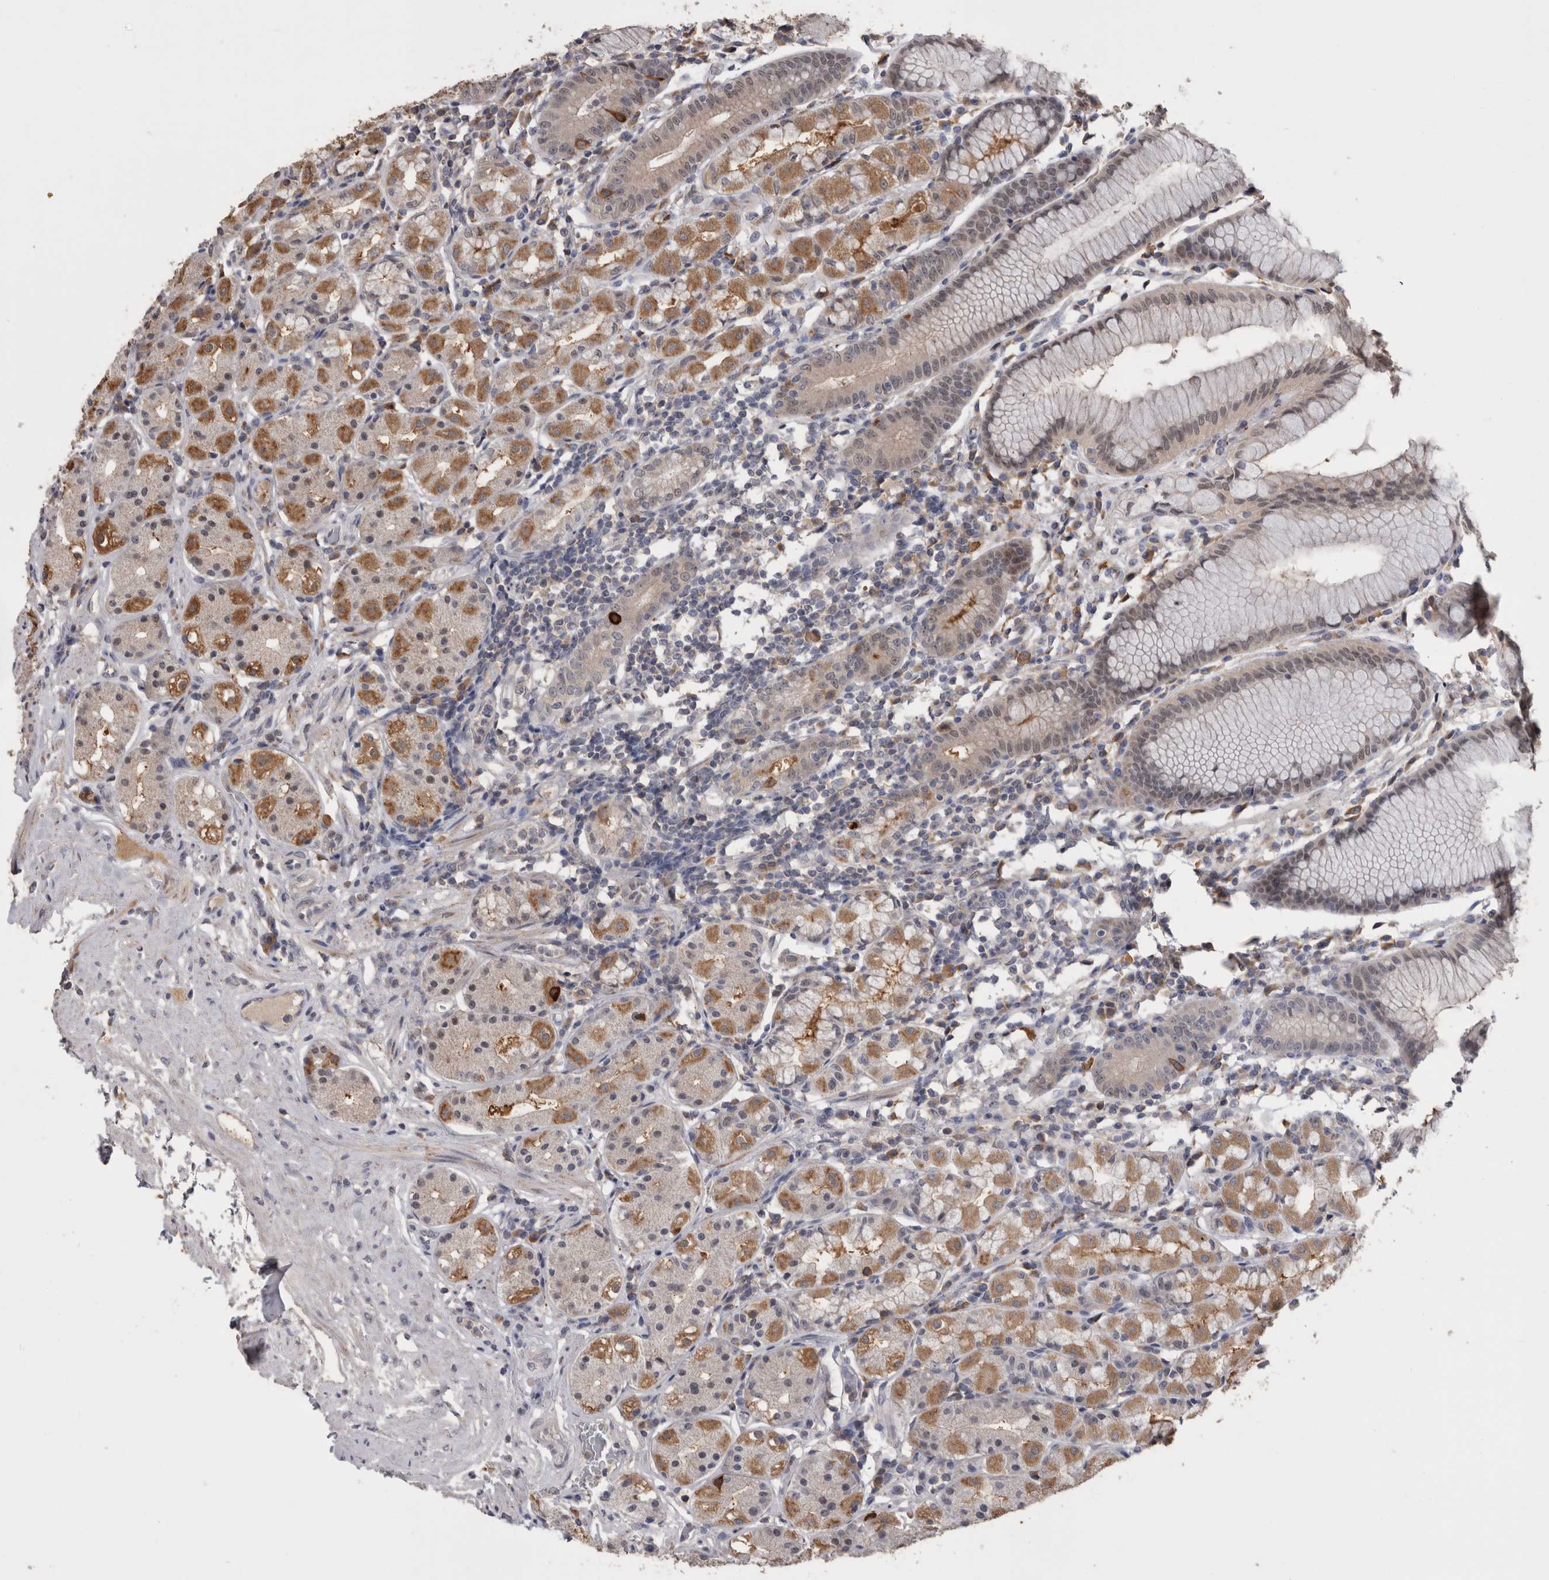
{"staining": {"intensity": "moderate", "quantity": "25%-75%", "location": "cytoplasmic/membranous,nuclear"}, "tissue": "stomach", "cell_type": "Glandular cells", "image_type": "normal", "snomed": [{"axis": "morphology", "description": "Normal tissue, NOS"}, {"axis": "topography", "description": "Stomach, lower"}], "caption": "IHC (DAB) staining of normal stomach reveals moderate cytoplasmic/membranous,nuclear protein positivity in about 25%-75% of glandular cells.", "gene": "ANXA13", "patient": {"sex": "female", "age": 56}}